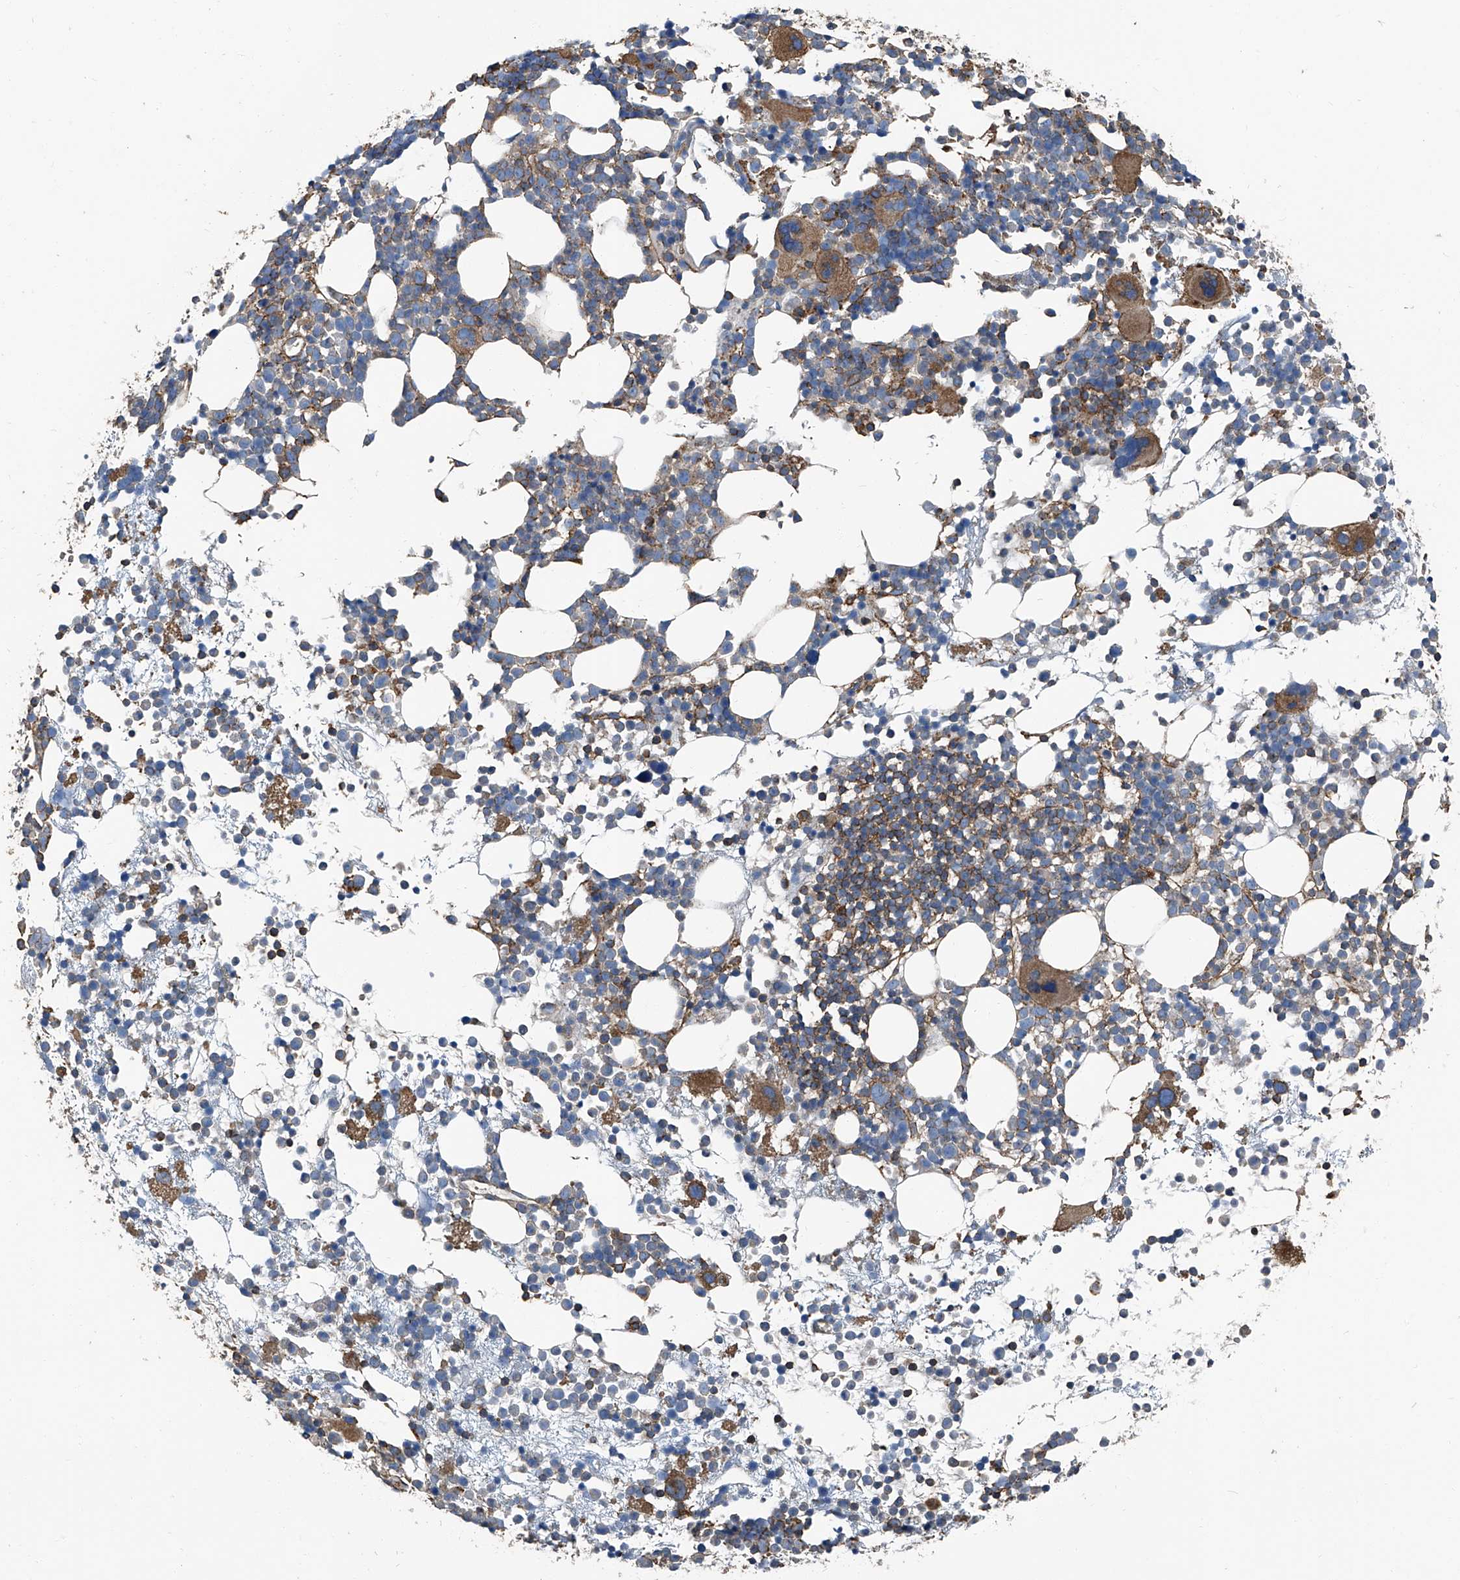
{"staining": {"intensity": "moderate", "quantity": "<25%", "location": "cytoplasmic/membranous"}, "tissue": "bone marrow", "cell_type": "Hematopoietic cells", "image_type": "normal", "snomed": [{"axis": "morphology", "description": "Normal tissue, NOS"}, {"axis": "topography", "description": "Bone marrow"}], "caption": "This image reveals immunohistochemistry (IHC) staining of benign human bone marrow, with low moderate cytoplasmic/membranous positivity in about <25% of hematopoietic cells.", "gene": "SEPTIN7", "patient": {"sex": "female", "age": 57}}